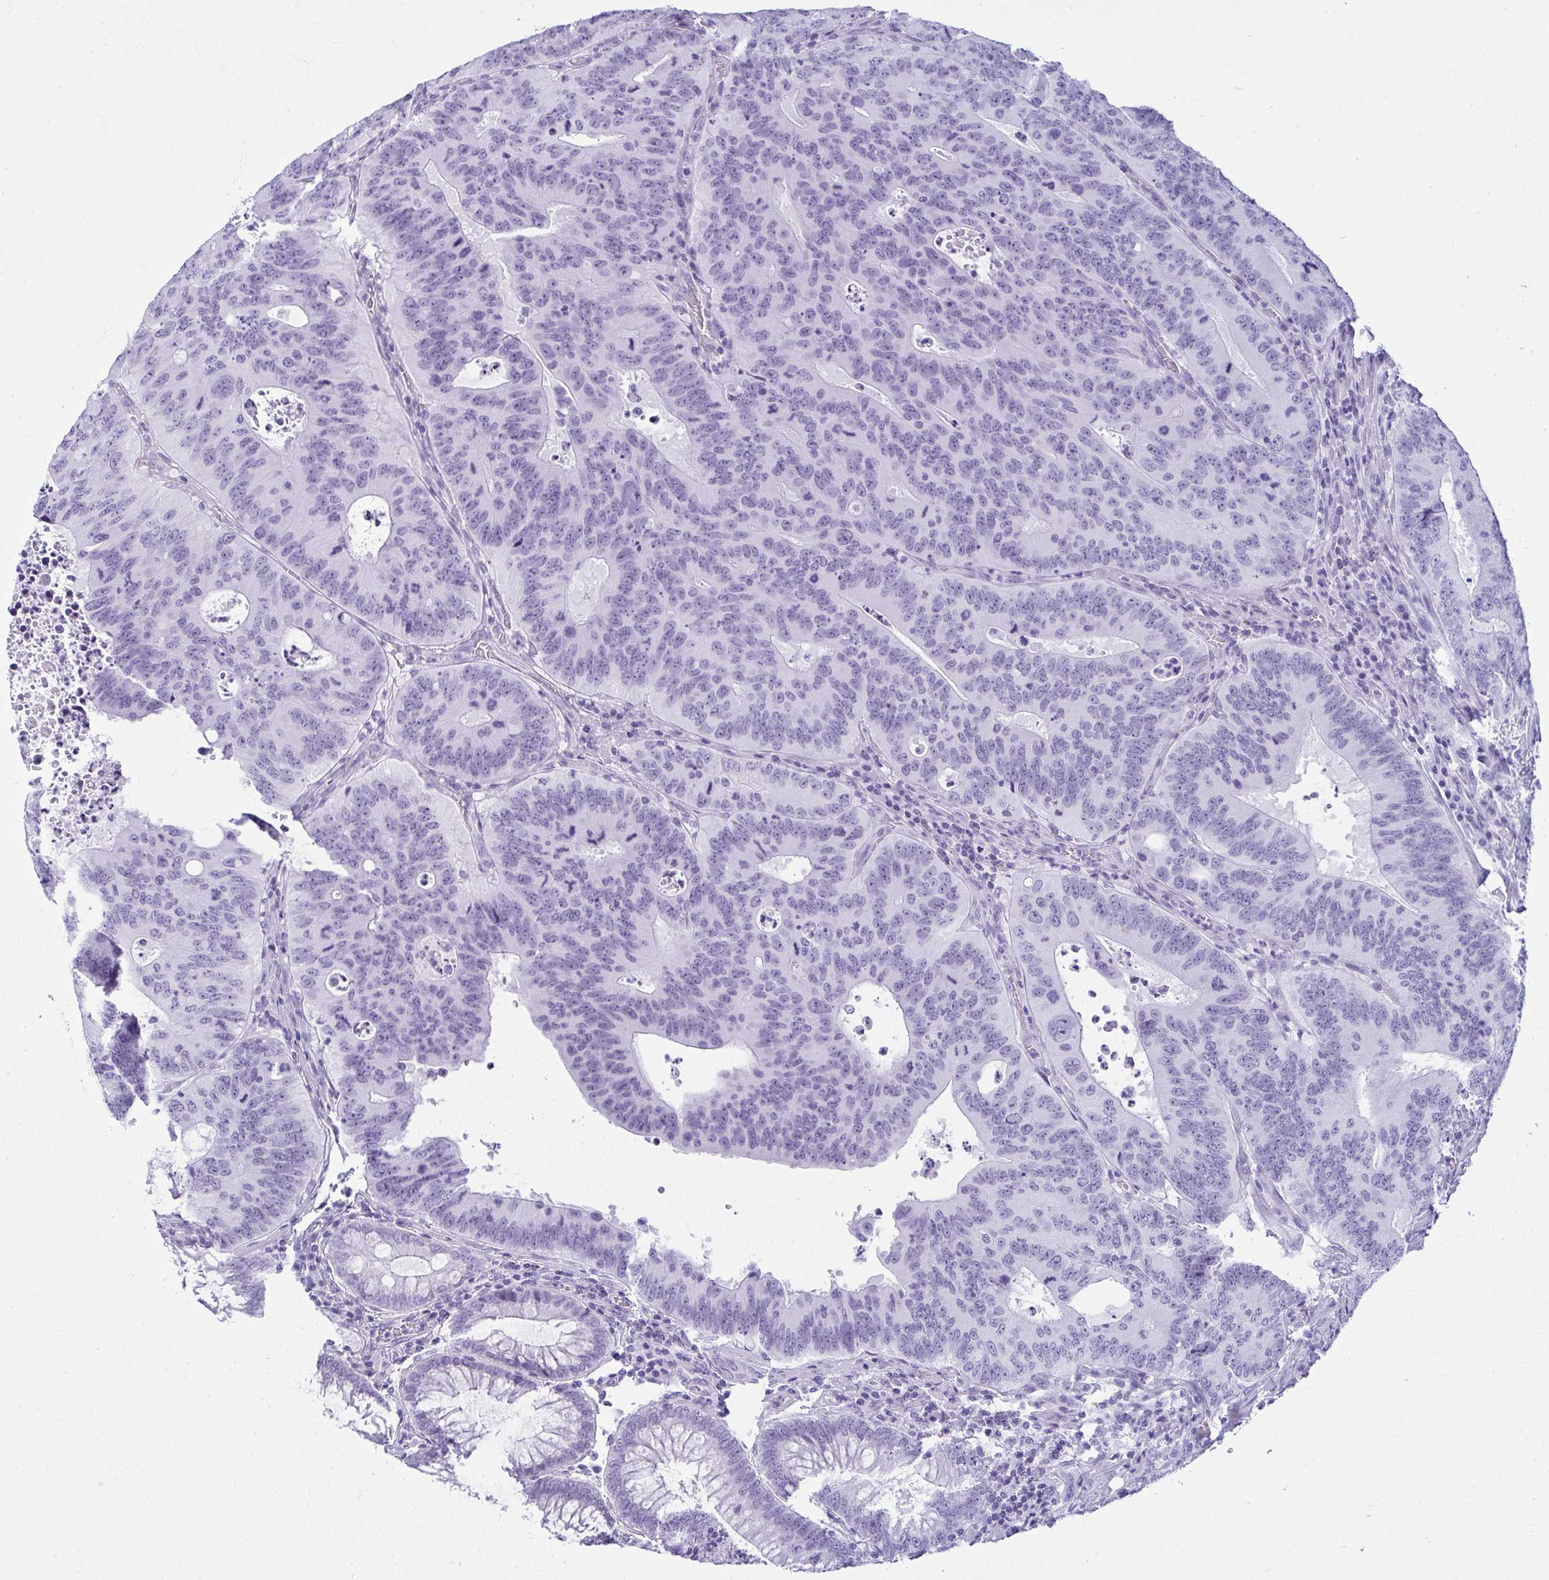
{"staining": {"intensity": "negative", "quantity": "none", "location": "none"}, "tissue": "colorectal cancer", "cell_type": "Tumor cells", "image_type": "cancer", "snomed": [{"axis": "morphology", "description": "Adenocarcinoma, NOS"}, {"axis": "topography", "description": "Colon"}], "caption": "This is an IHC photomicrograph of colorectal cancer. There is no positivity in tumor cells.", "gene": "CLGN", "patient": {"sex": "male", "age": 62}}